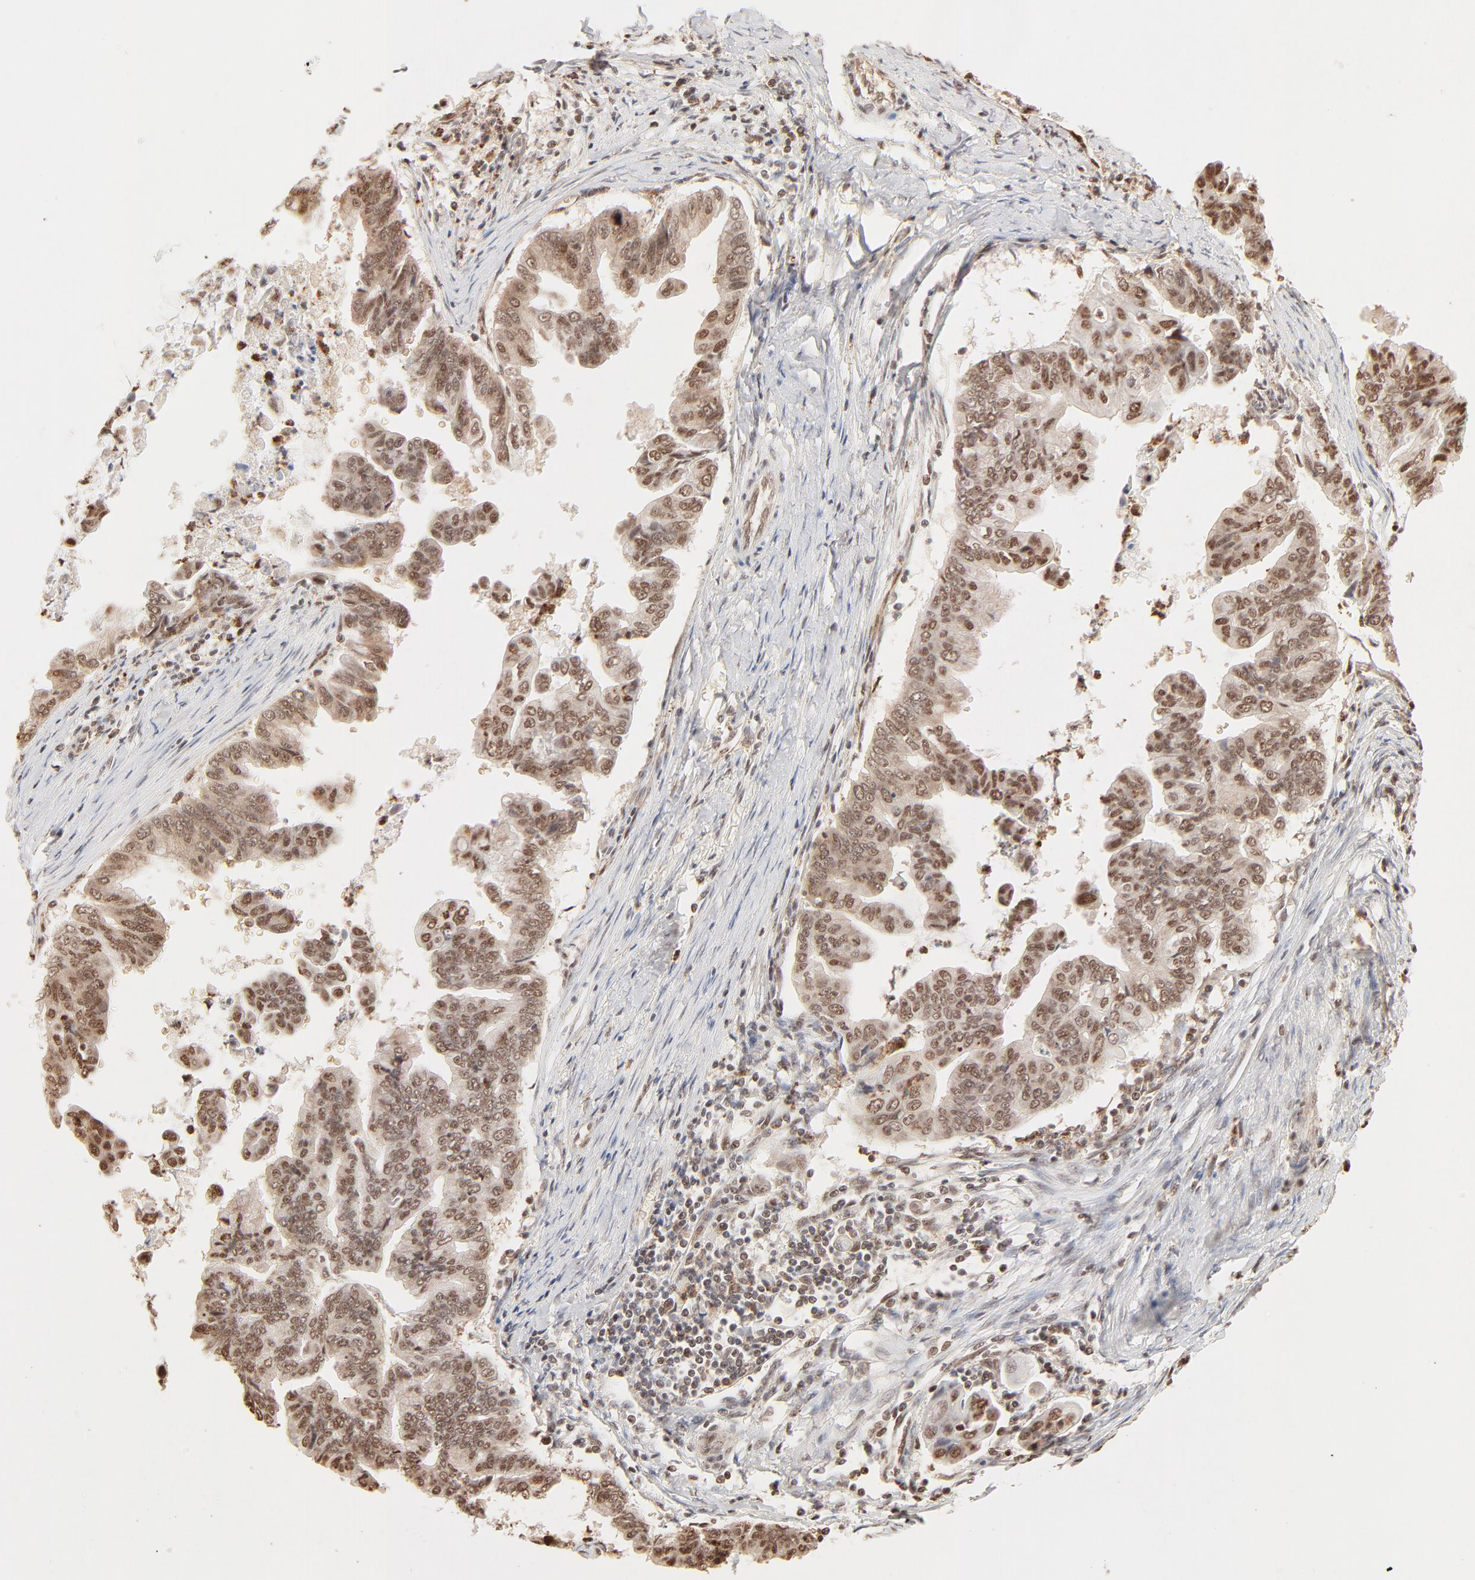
{"staining": {"intensity": "moderate", "quantity": ">75%", "location": "nuclear"}, "tissue": "stomach cancer", "cell_type": "Tumor cells", "image_type": "cancer", "snomed": [{"axis": "morphology", "description": "Adenocarcinoma, NOS"}, {"axis": "topography", "description": "Stomach, upper"}], "caption": "Human stomach cancer (adenocarcinoma) stained for a protein (brown) shows moderate nuclear positive staining in approximately >75% of tumor cells.", "gene": "FAM50A", "patient": {"sex": "male", "age": 80}}